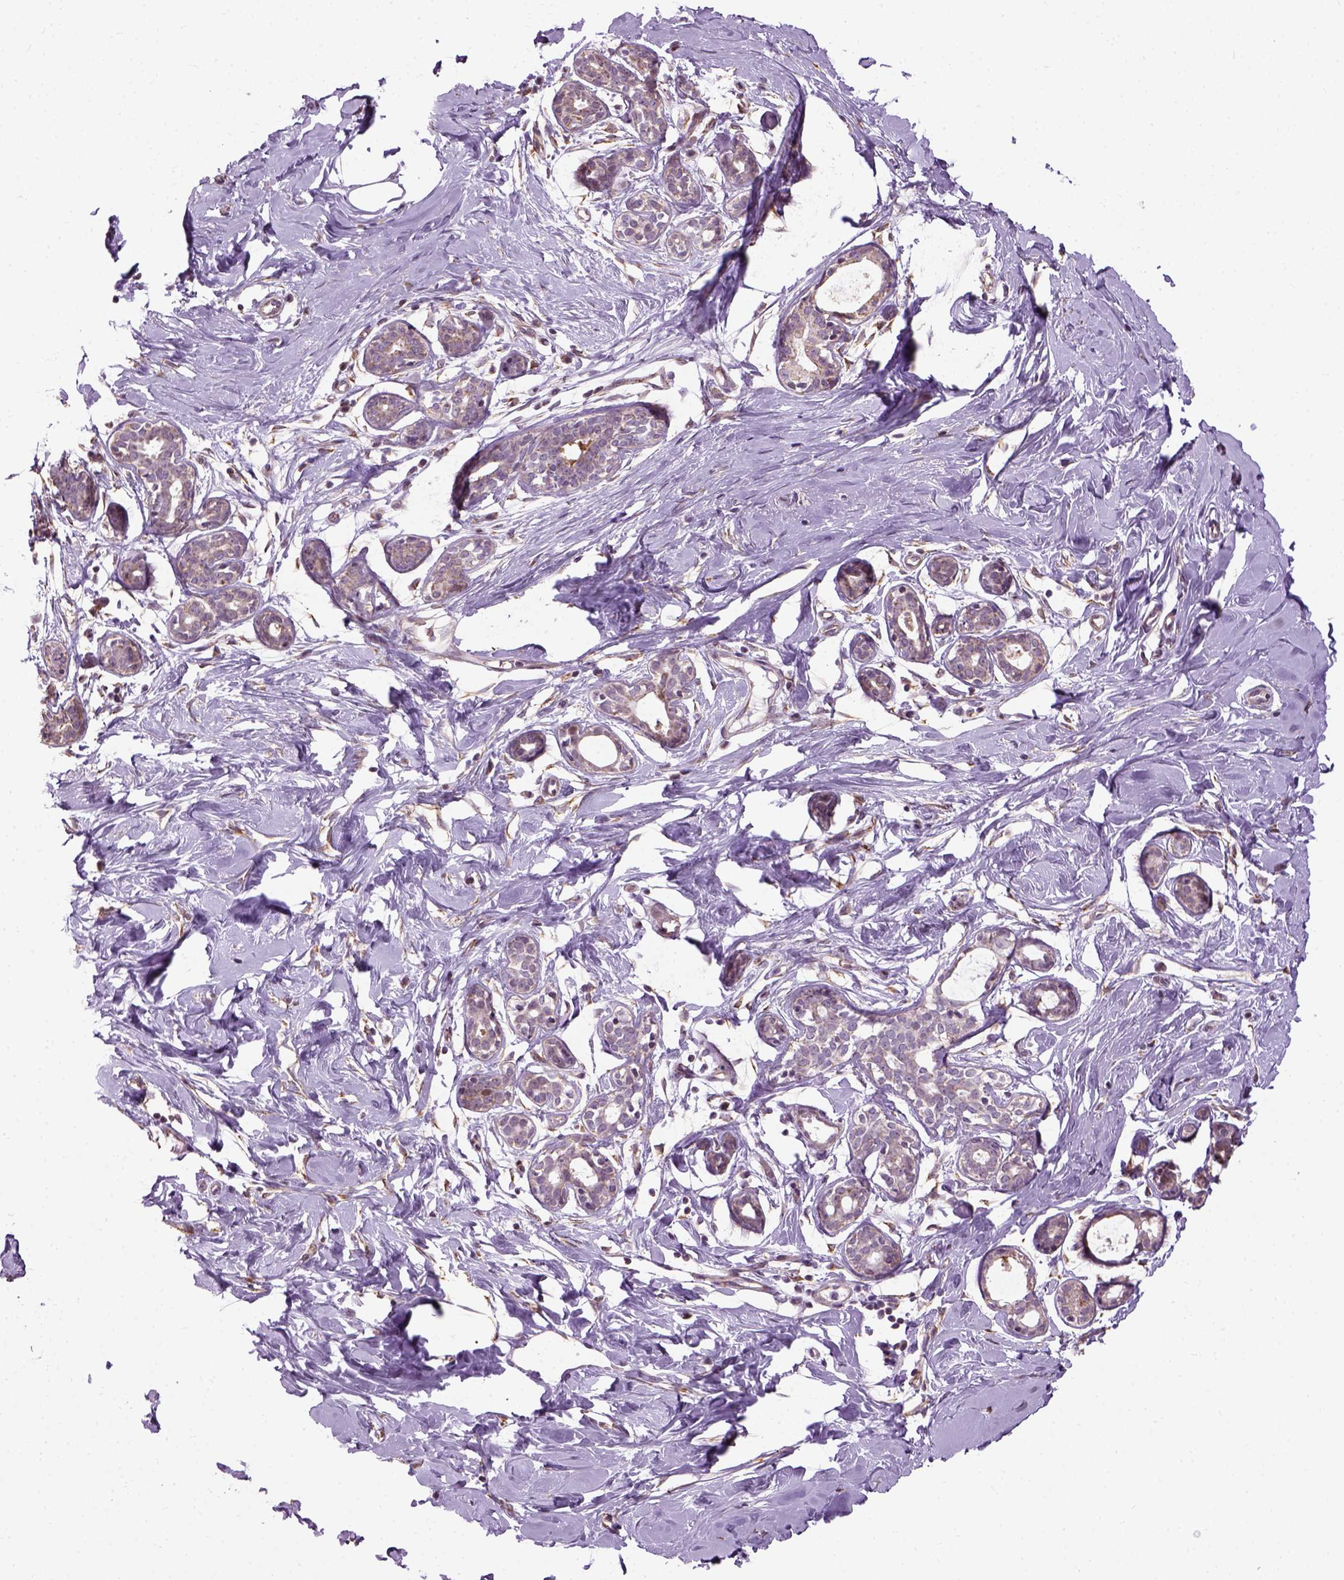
{"staining": {"intensity": "negative", "quantity": "none", "location": "none"}, "tissue": "breast", "cell_type": "Adipocytes", "image_type": "normal", "snomed": [{"axis": "morphology", "description": "Normal tissue, NOS"}, {"axis": "topography", "description": "Breast"}], "caption": "Immunohistochemical staining of normal human breast reveals no significant positivity in adipocytes. The staining was performed using DAB to visualize the protein expression in brown, while the nuclei were stained in blue with hematoxylin (Magnification: 20x).", "gene": "XK", "patient": {"sex": "female", "age": 27}}